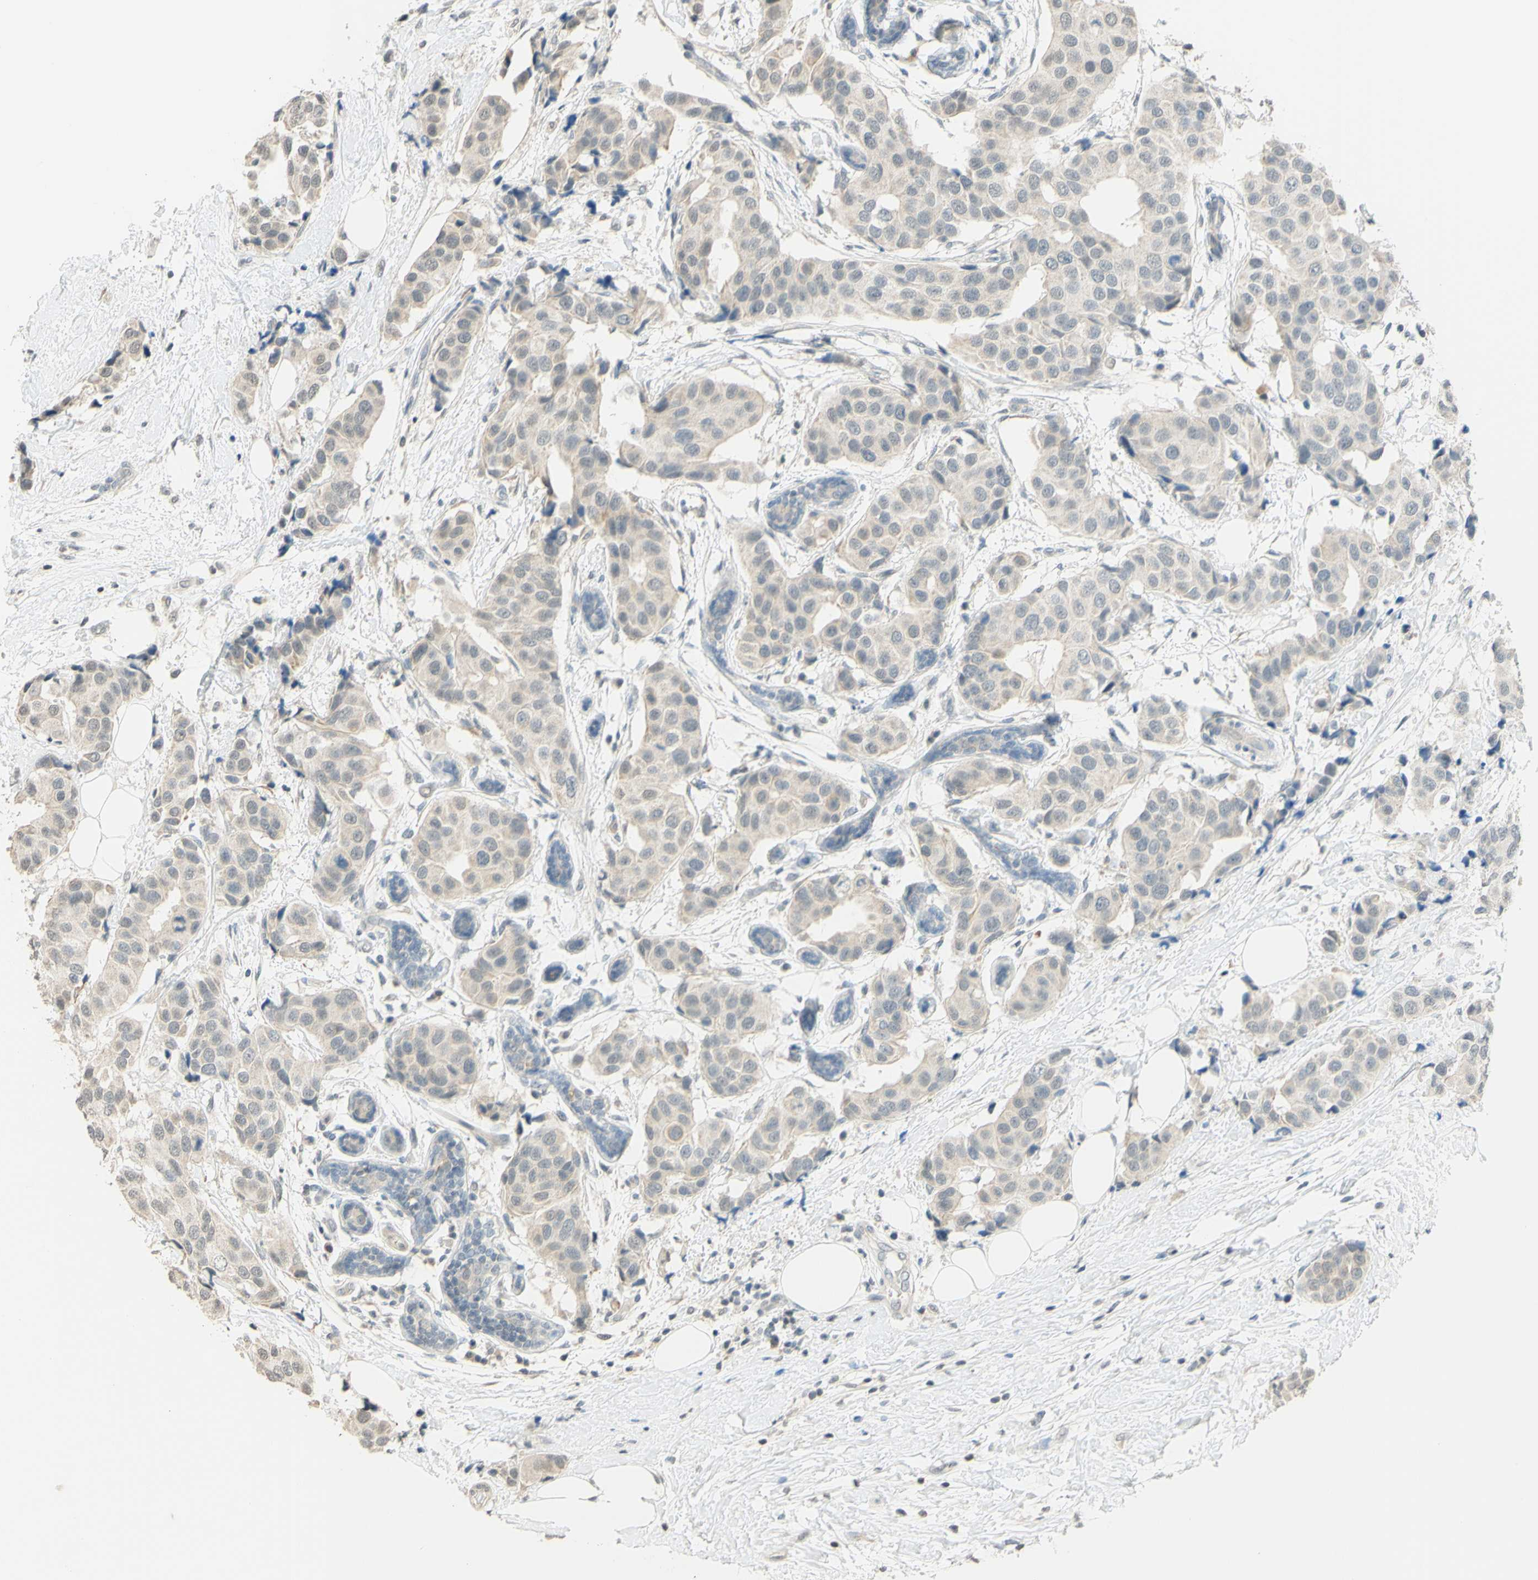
{"staining": {"intensity": "weak", "quantity": ">75%", "location": "cytoplasmic/membranous"}, "tissue": "breast cancer", "cell_type": "Tumor cells", "image_type": "cancer", "snomed": [{"axis": "morphology", "description": "Normal tissue, NOS"}, {"axis": "morphology", "description": "Duct carcinoma"}, {"axis": "topography", "description": "Breast"}], "caption": "Brown immunohistochemical staining in human intraductal carcinoma (breast) reveals weak cytoplasmic/membranous positivity in about >75% of tumor cells. The staining was performed using DAB (3,3'-diaminobenzidine) to visualize the protein expression in brown, while the nuclei were stained in blue with hematoxylin (Magnification: 20x).", "gene": "MAG", "patient": {"sex": "female", "age": 39}}